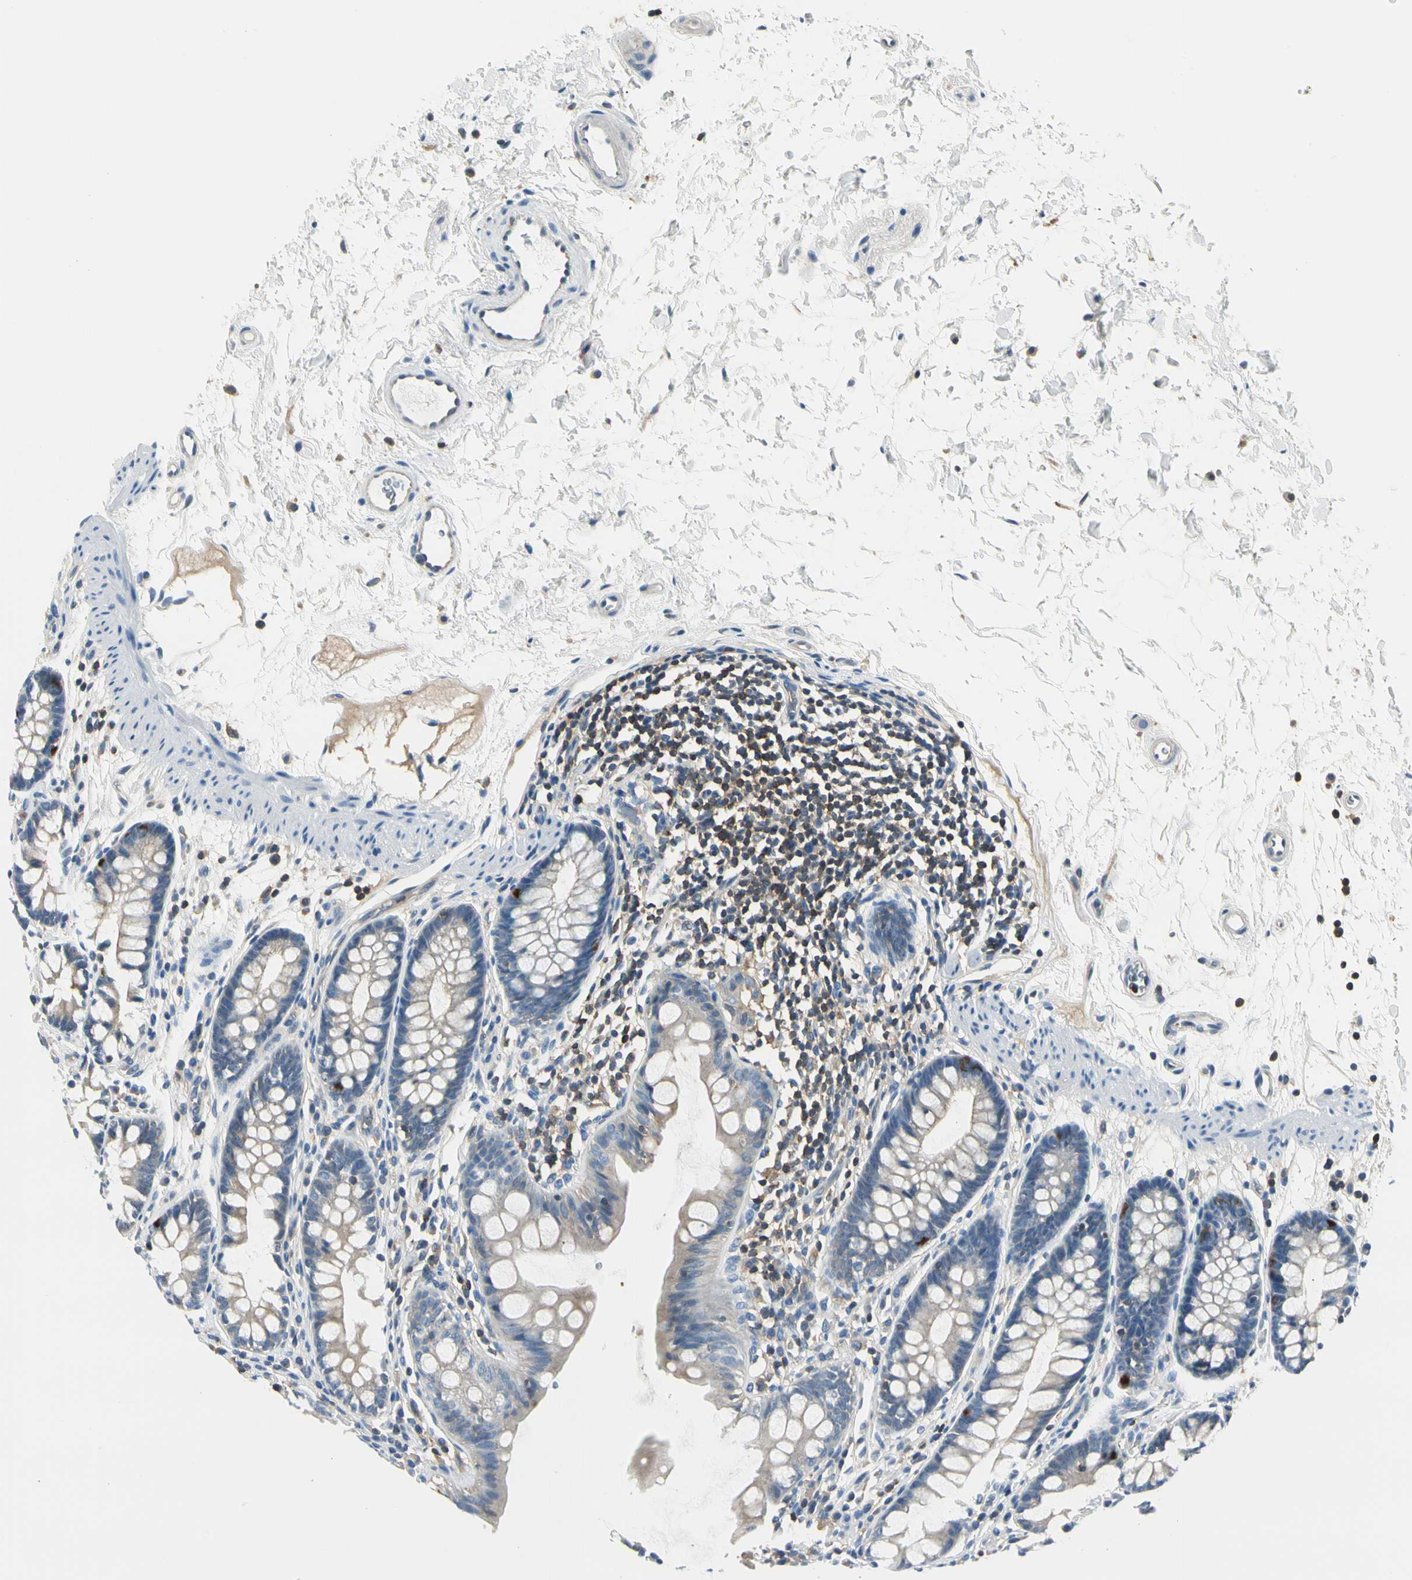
{"staining": {"intensity": "weak", "quantity": ">75%", "location": "cytoplasmic/membranous"}, "tissue": "colon", "cell_type": "Endothelial cells", "image_type": "normal", "snomed": [{"axis": "morphology", "description": "Normal tissue, NOS"}, {"axis": "topography", "description": "Colon"}], "caption": "Colon was stained to show a protein in brown. There is low levels of weak cytoplasmic/membranous expression in about >75% of endothelial cells. The staining is performed using DAB brown chromogen to label protein expression. The nuclei are counter-stained blue using hematoxylin.", "gene": "CAPZA2", "patient": {"sex": "female", "age": 52}}